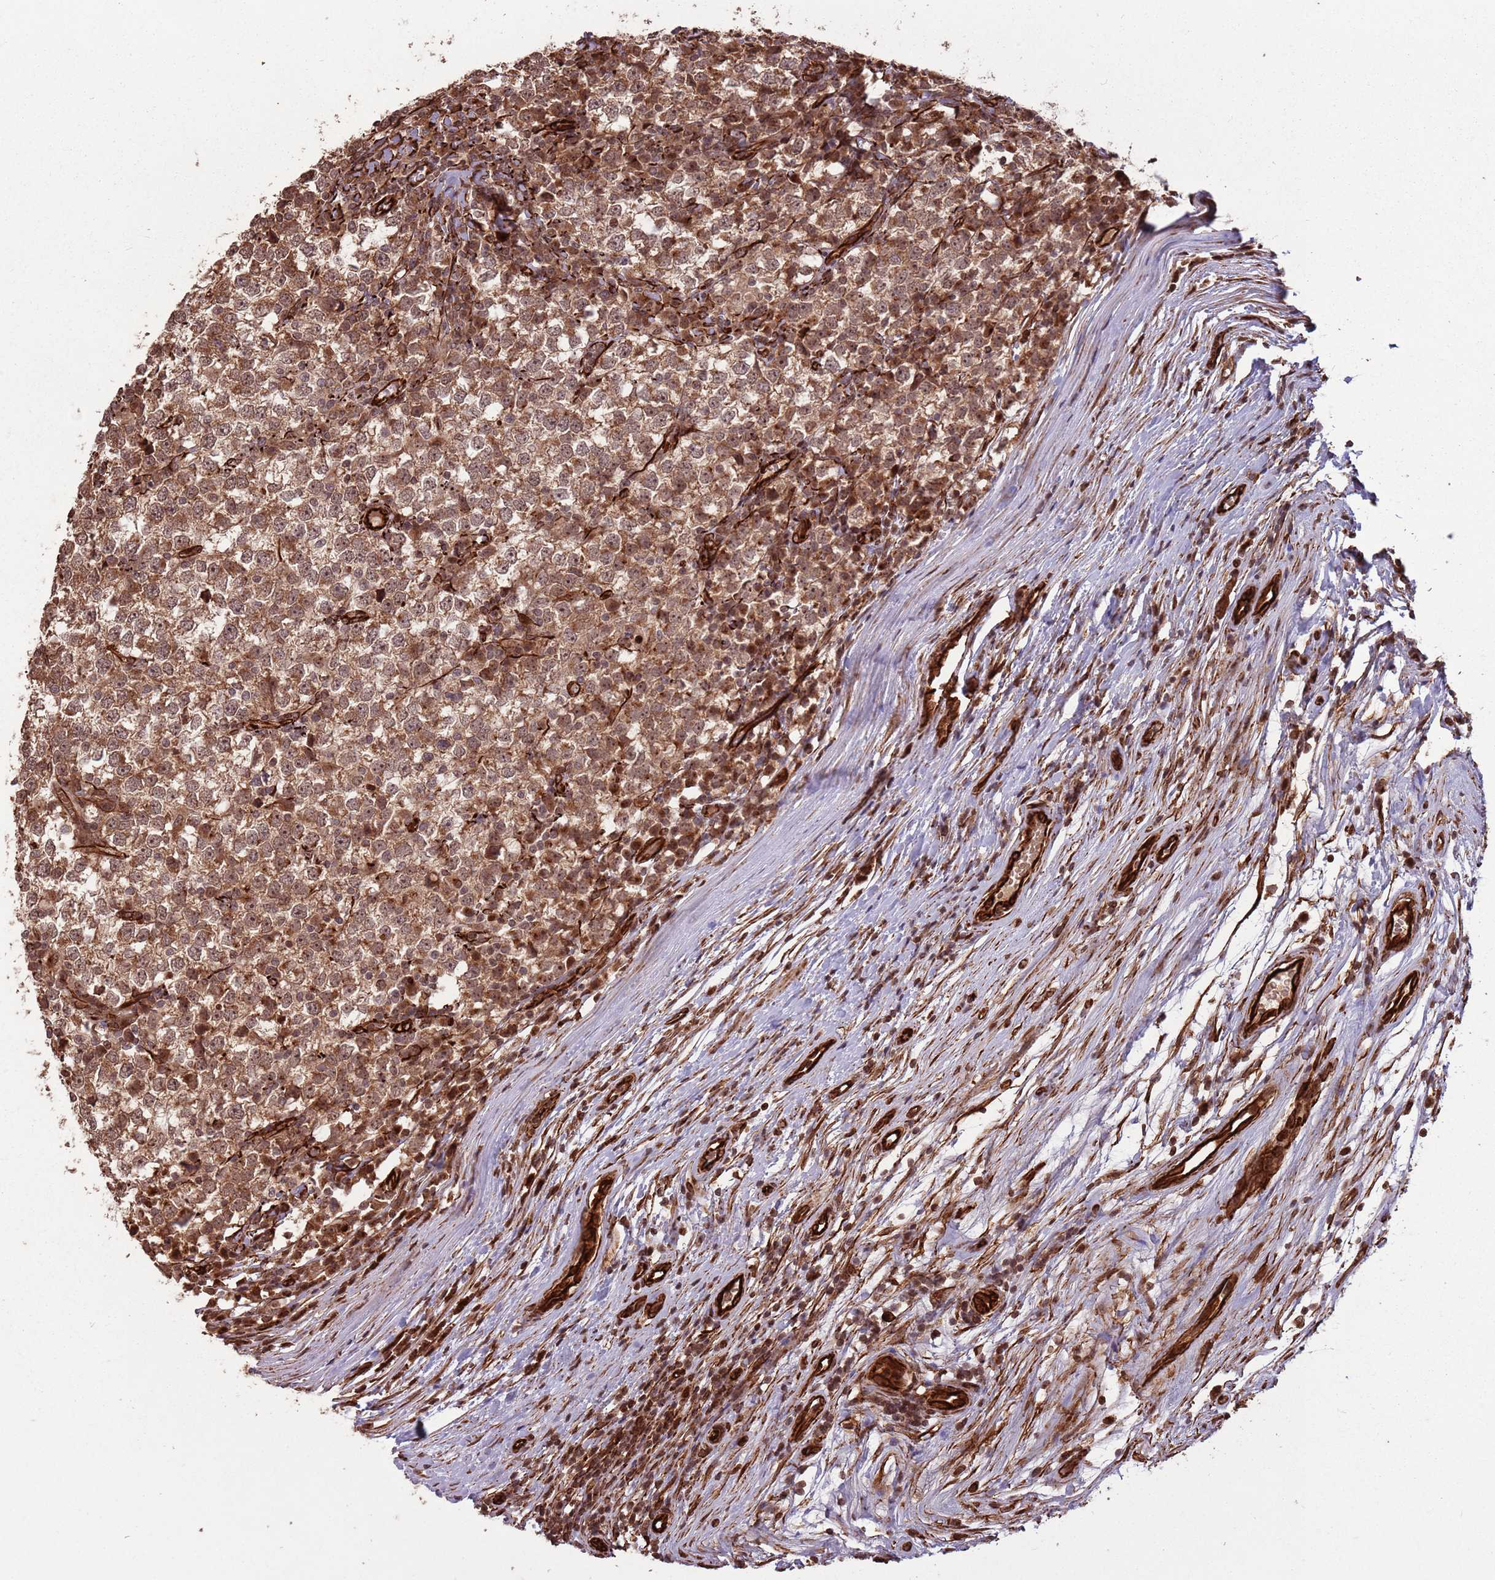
{"staining": {"intensity": "moderate", "quantity": ">75%", "location": "cytoplasmic/membranous,nuclear"}, "tissue": "testis cancer", "cell_type": "Tumor cells", "image_type": "cancer", "snomed": [{"axis": "morphology", "description": "Seminoma, NOS"}, {"axis": "topography", "description": "Testis"}], "caption": "This is a photomicrograph of immunohistochemistry (IHC) staining of testis cancer (seminoma), which shows moderate positivity in the cytoplasmic/membranous and nuclear of tumor cells.", "gene": "ADAMTS3", "patient": {"sex": "male", "age": 65}}